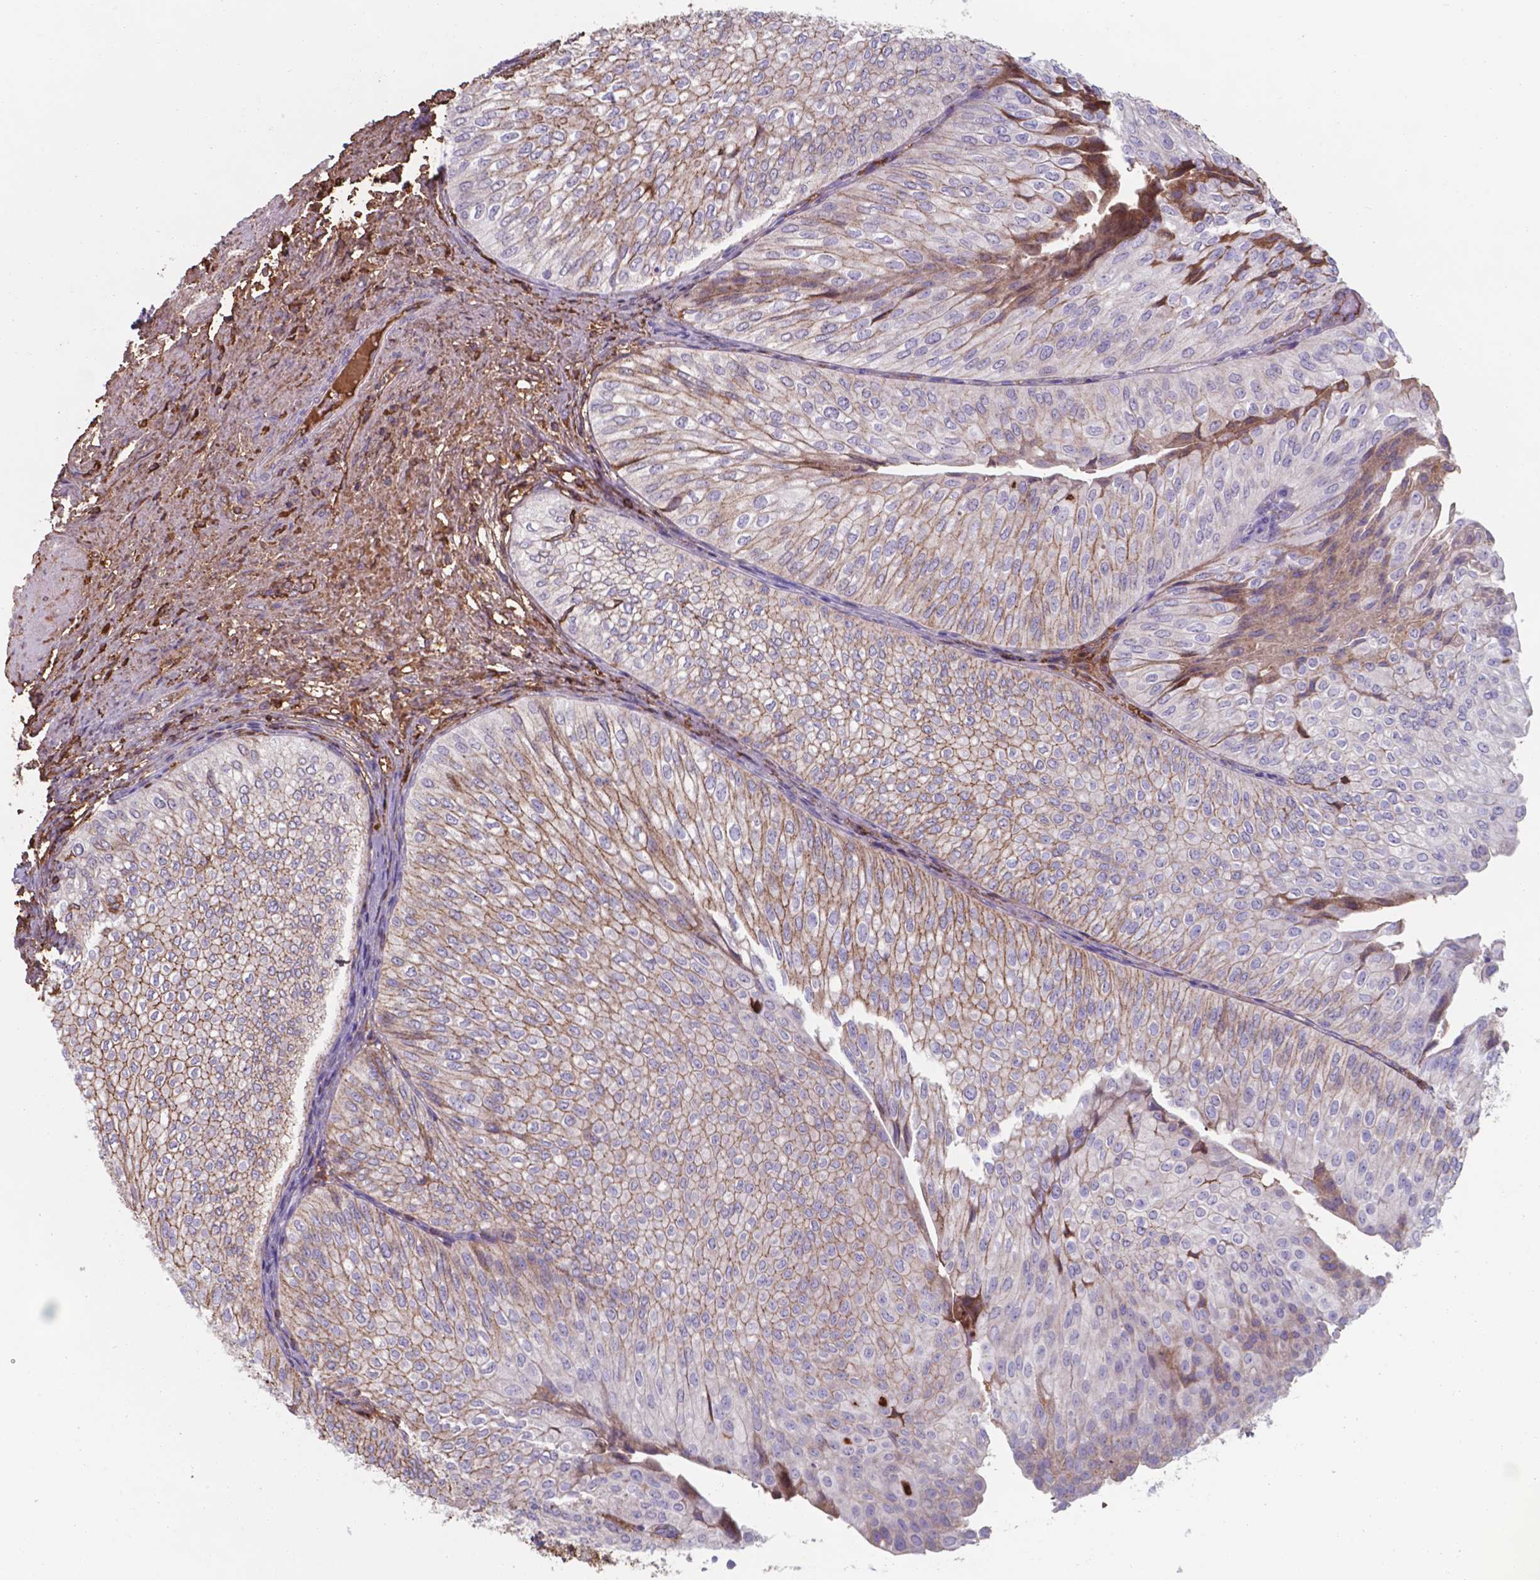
{"staining": {"intensity": "moderate", "quantity": ">75%", "location": "cytoplasmic/membranous"}, "tissue": "urothelial cancer", "cell_type": "Tumor cells", "image_type": "cancer", "snomed": [{"axis": "morphology", "description": "Urothelial carcinoma, NOS"}, {"axis": "topography", "description": "Urinary bladder"}], "caption": "Transitional cell carcinoma stained with a protein marker displays moderate staining in tumor cells.", "gene": "SERPINA1", "patient": {"sex": "male", "age": 62}}